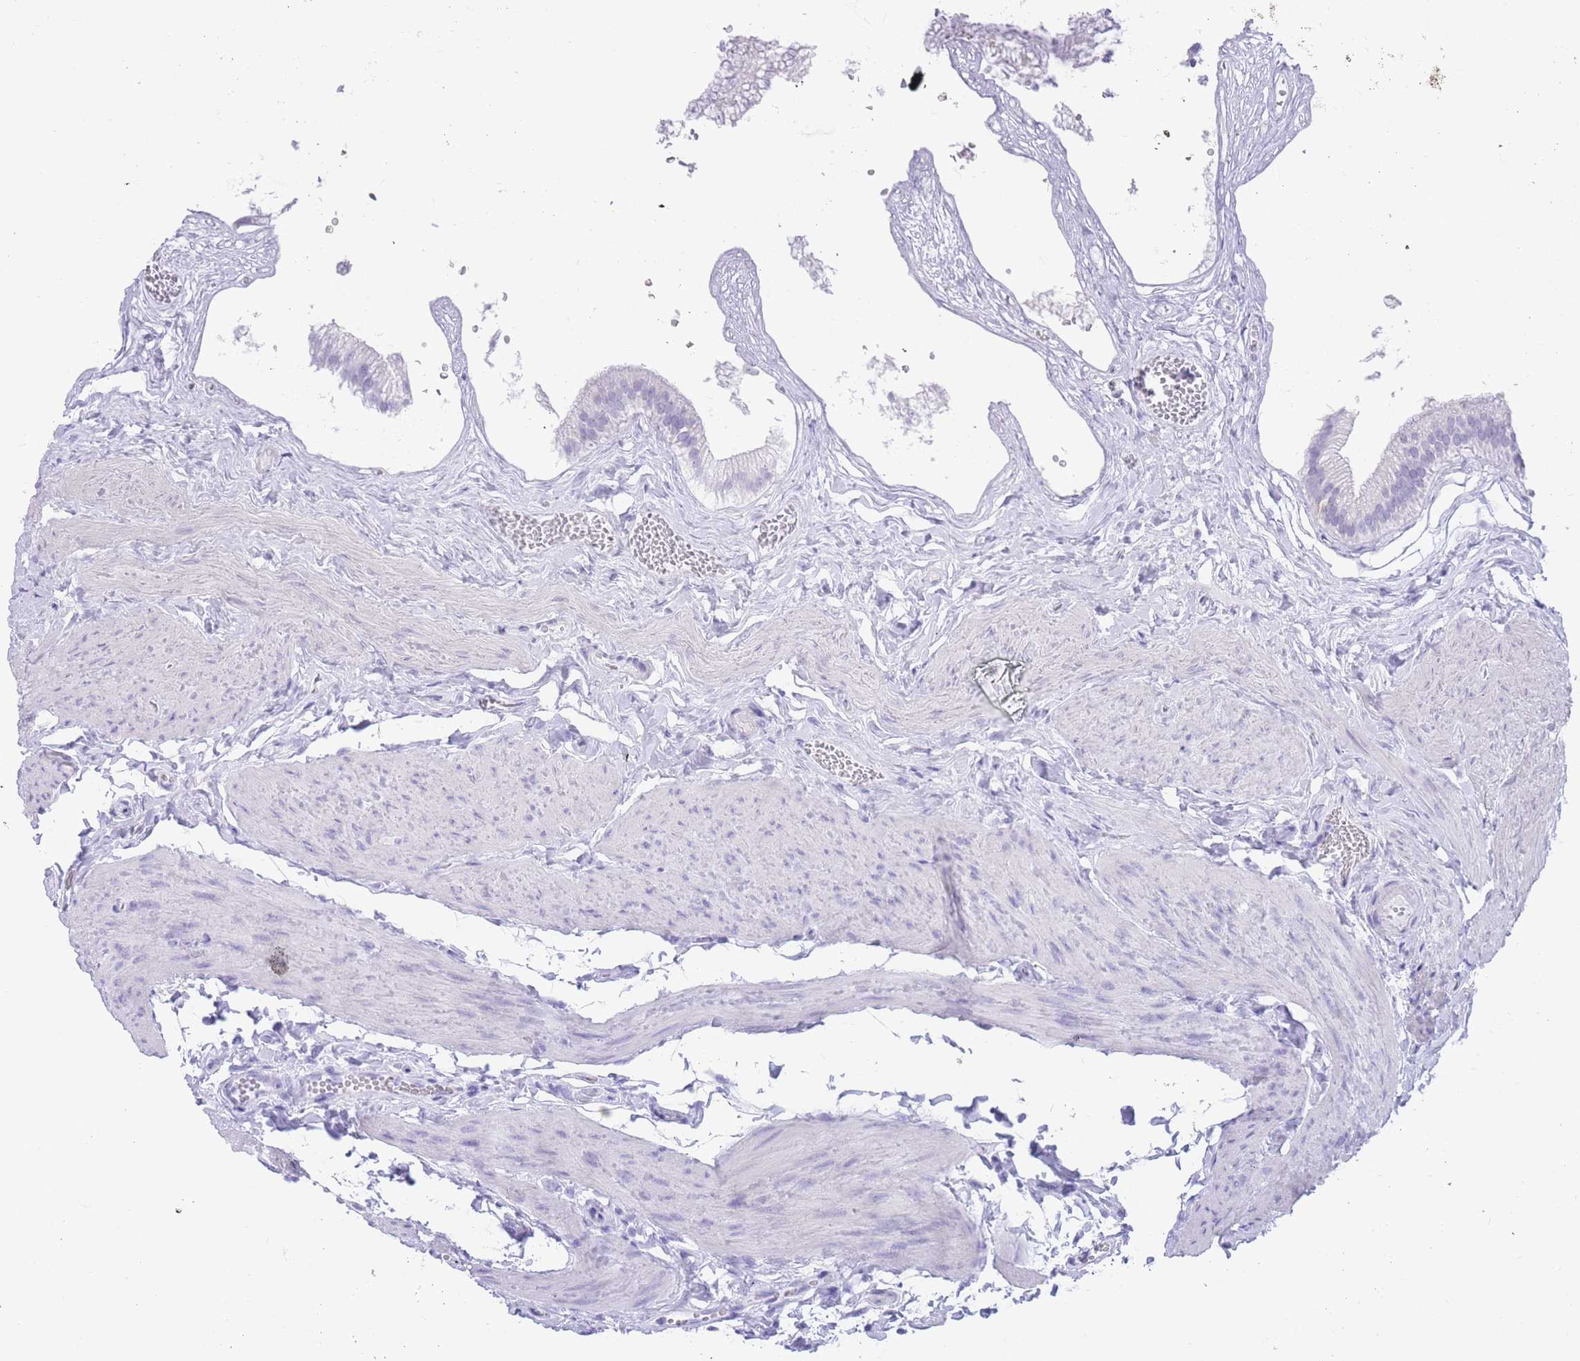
{"staining": {"intensity": "negative", "quantity": "none", "location": "none"}, "tissue": "gallbladder", "cell_type": "Glandular cells", "image_type": "normal", "snomed": [{"axis": "morphology", "description": "Normal tissue, NOS"}, {"axis": "topography", "description": "Gallbladder"}], "caption": "An image of human gallbladder is negative for staining in glandular cells. Nuclei are stained in blue.", "gene": "ELOA2", "patient": {"sex": "female", "age": 54}}